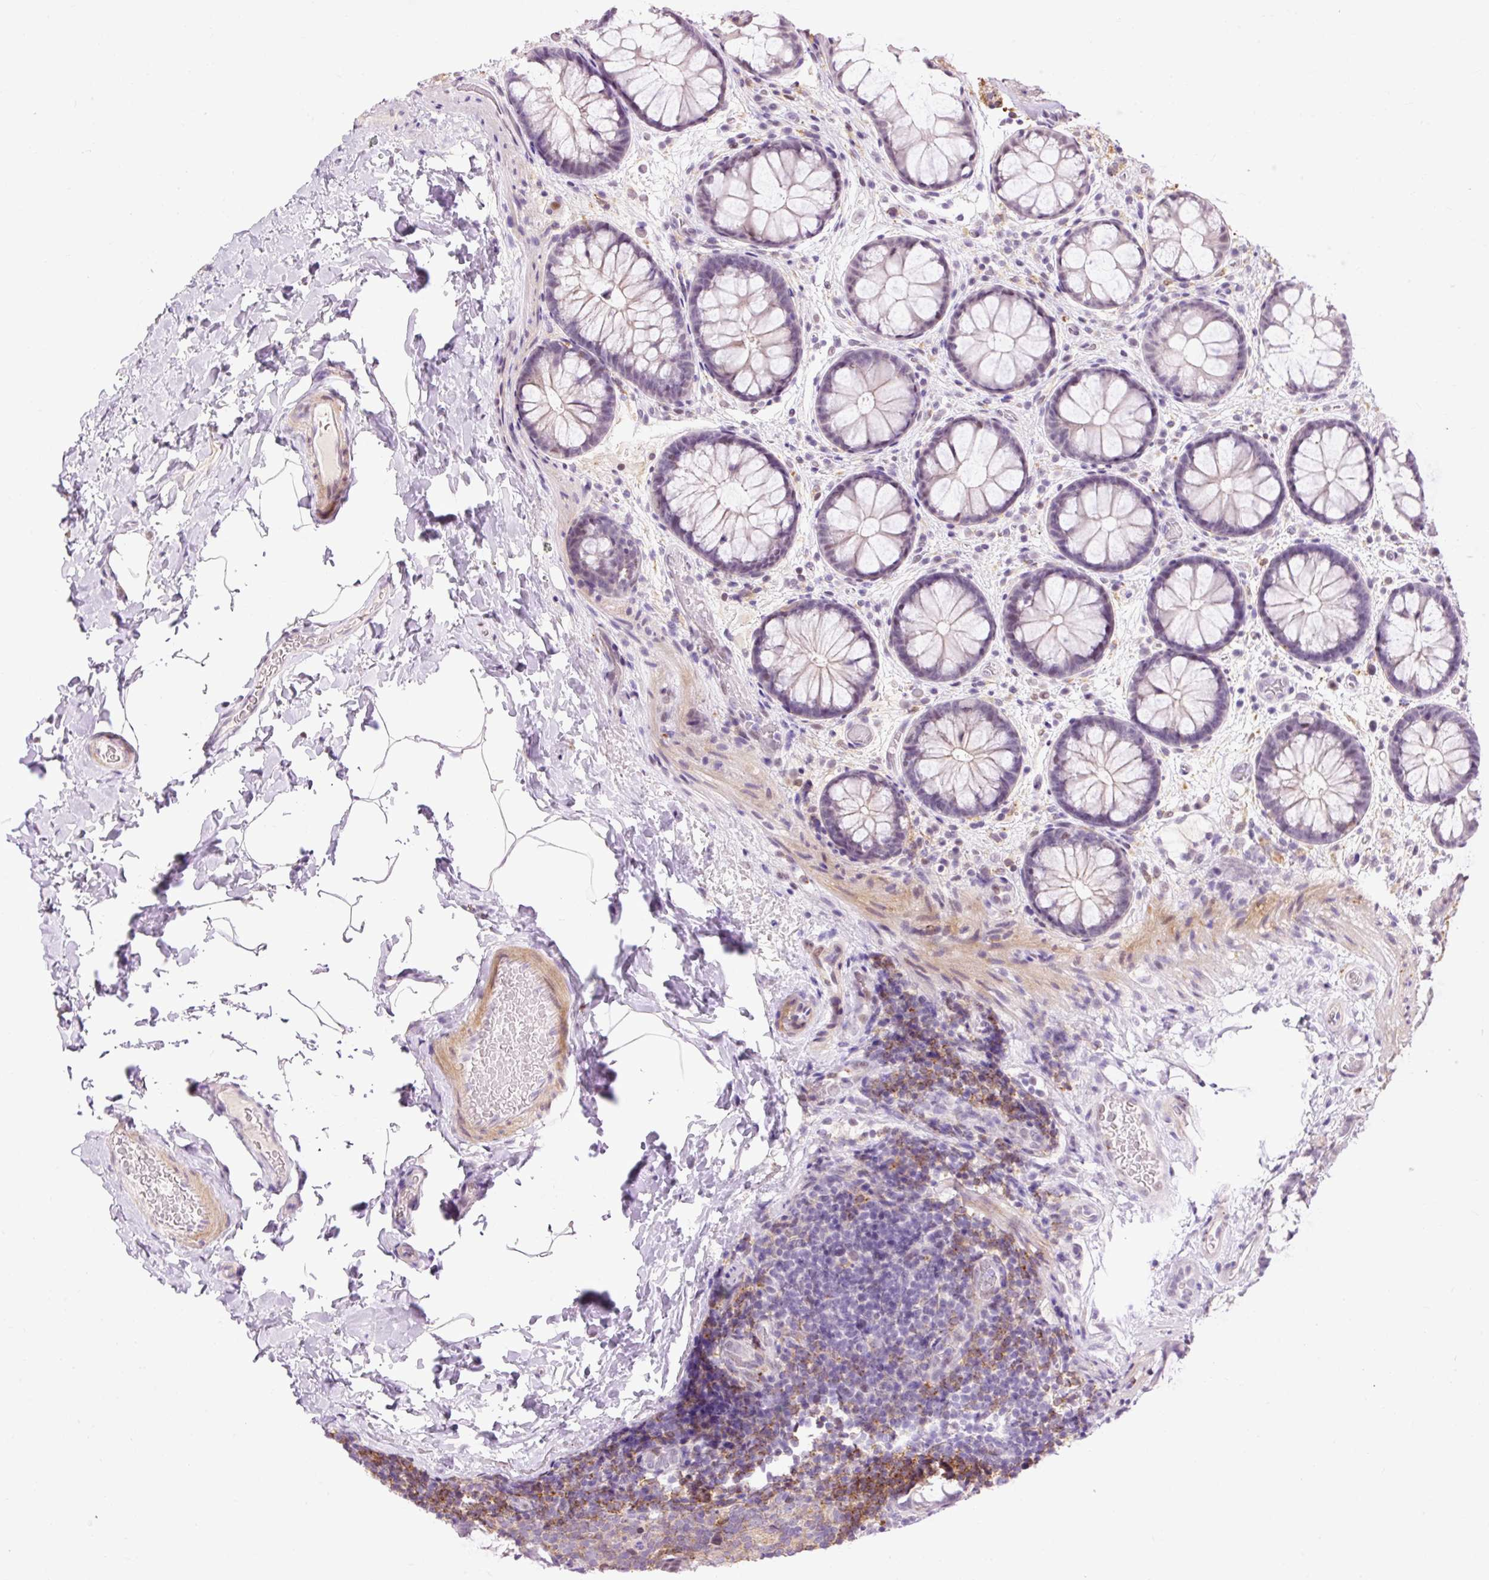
{"staining": {"intensity": "weak", "quantity": ">75%", "location": "cytoplasmic/membranous"}, "tissue": "colon", "cell_type": "Endothelial cells", "image_type": "normal", "snomed": [{"axis": "morphology", "description": "Normal tissue, NOS"}, {"axis": "topography", "description": "Colon"}], "caption": "IHC staining of benign colon, which demonstrates low levels of weak cytoplasmic/membranous positivity in about >75% of endothelial cells indicating weak cytoplasmic/membranous protein positivity. The staining was performed using DAB (3,3'-diaminobenzidine) (brown) for protein detection and nuclei were counterstained in hematoxylin (blue).", "gene": "LY86", "patient": {"sex": "male", "age": 46}}